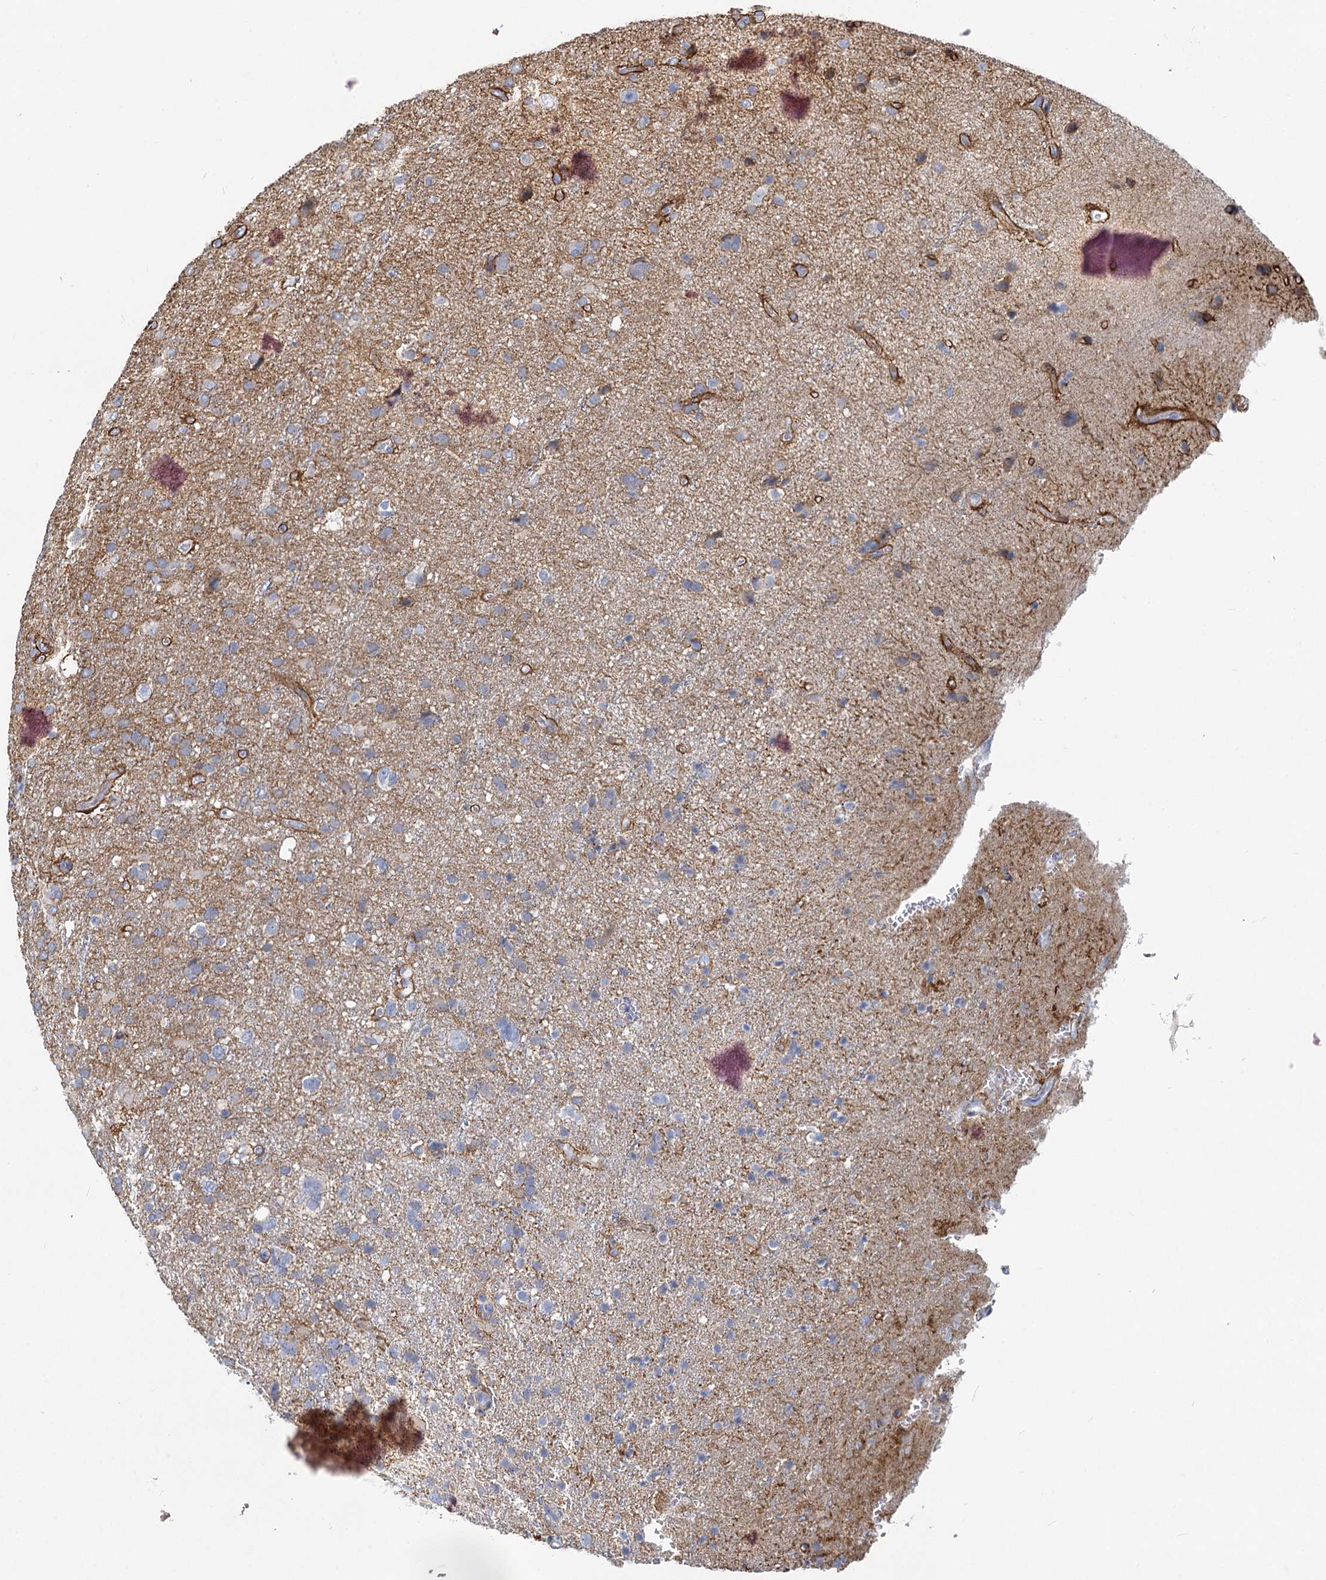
{"staining": {"intensity": "negative", "quantity": "none", "location": "none"}, "tissue": "glioma", "cell_type": "Tumor cells", "image_type": "cancer", "snomed": [{"axis": "morphology", "description": "Glioma, malignant, High grade"}, {"axis": "topography", "description": "Brain"}], "caption": "This is a histopathology image of immunohistochemistry staining of glioma, which shows no expression in tumor cells.", "gene": "PRSS35", "patient": {"sex": "male", "age": 61}}